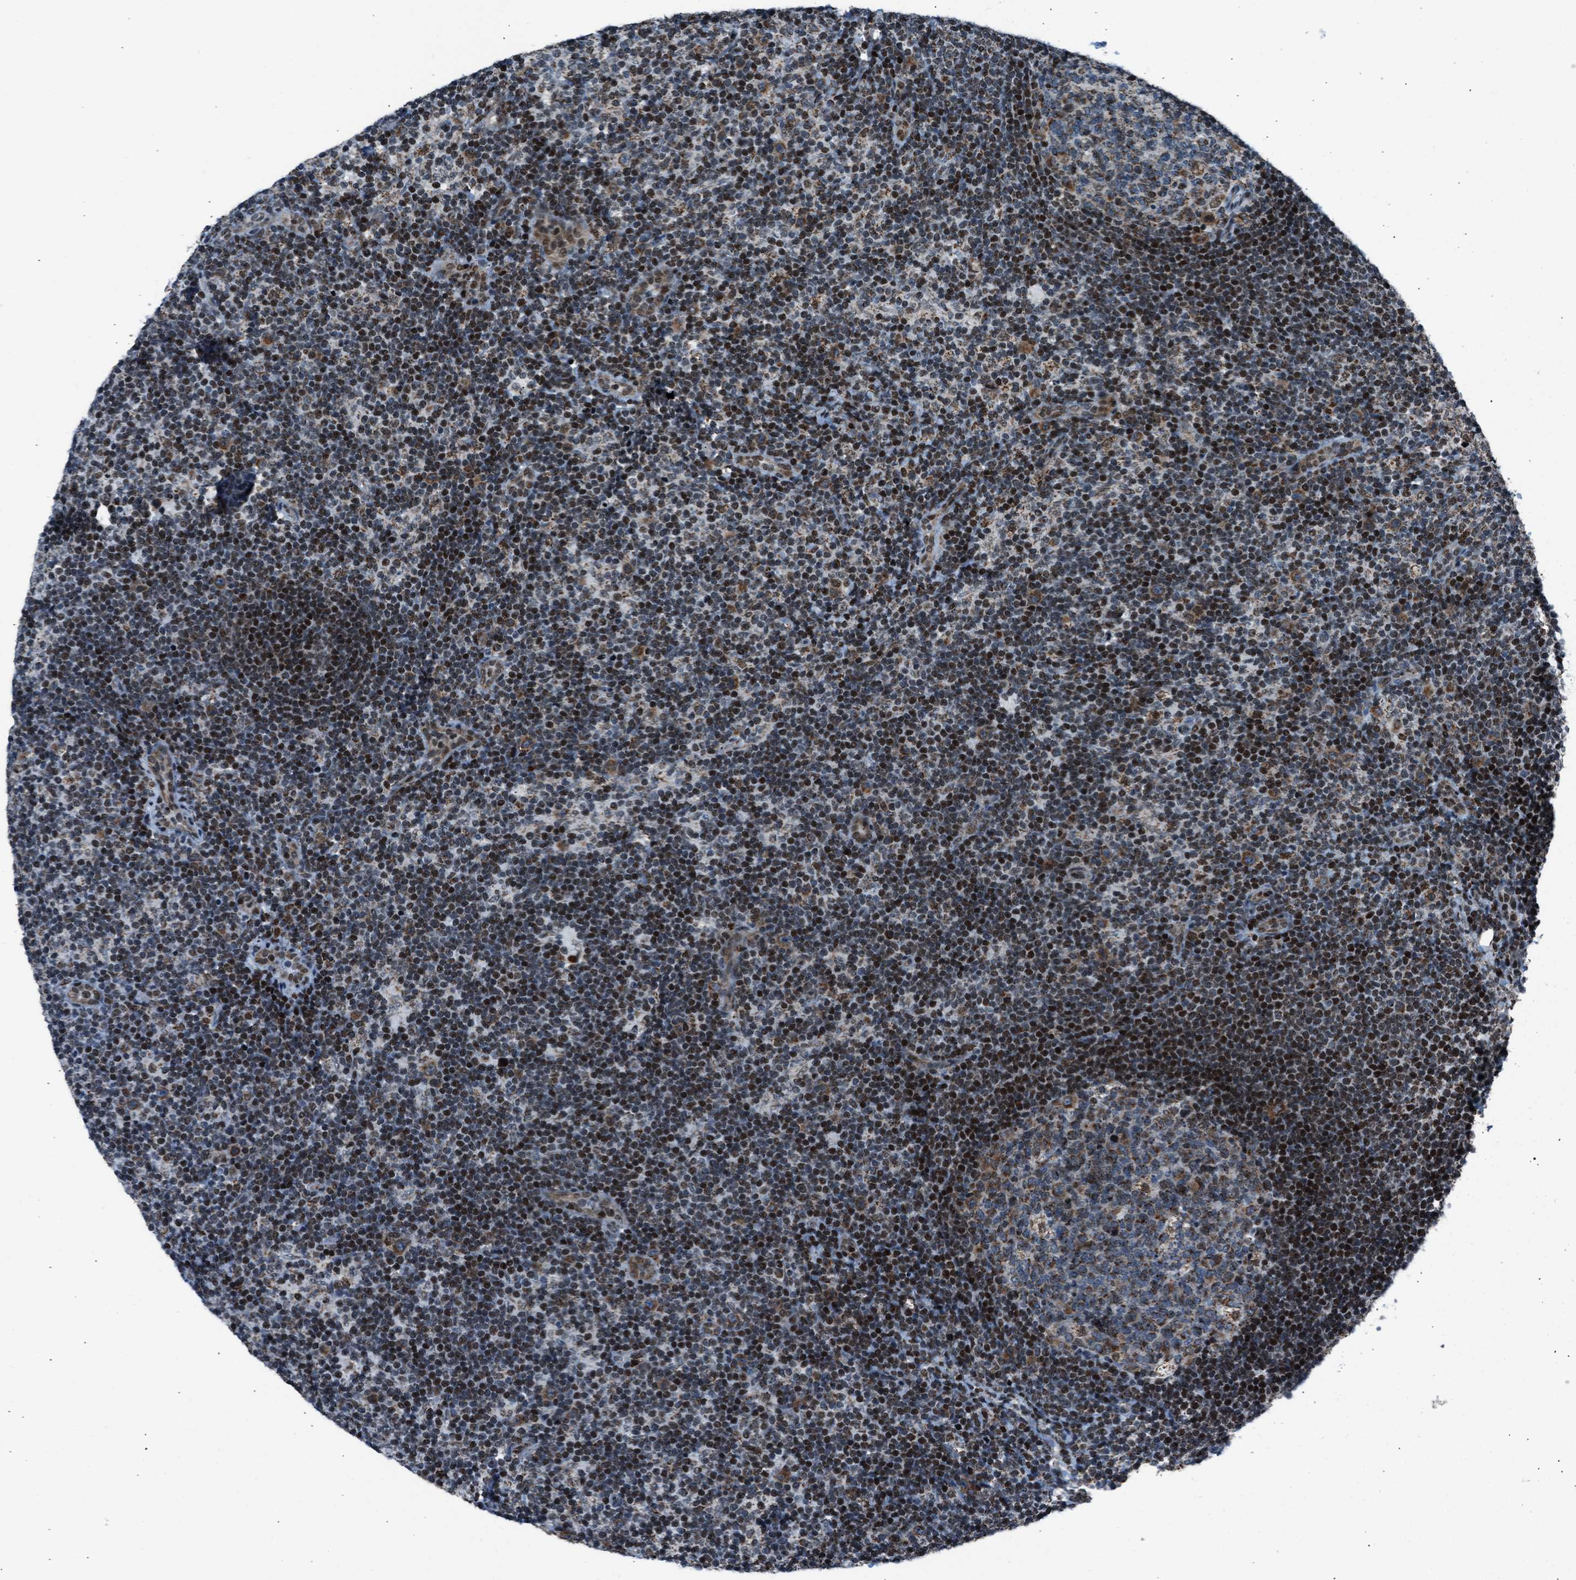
{"staining": {"intensity": "moderate", "quantity": "25%-75%", "location": "cytoplasmic/membranous,nuclear"}, "tissue": "lymph node", "cell_type": "Germinal center cells", "image_type": "normal", "snomed": [{"axis": "morphology", "description": "Normal tissue, NOS"}, {"axis": "morphology", "description": "Carcinoid, malignant, NOS"}, {"axis": "topography", "description": "Lymph node"}], "caption": "A photomicrograph of human lymph node stained for a protein exhibits moderate cytoplasmic/membranous,nuclear brown staining in germinal center cells. The protein is stained brown, and the nuclei are stained in blue (DAB IHC with brightfield microscopy, high magnification).", "gene": "MORC3", "patient": {"sex": "male", "age": 47}}